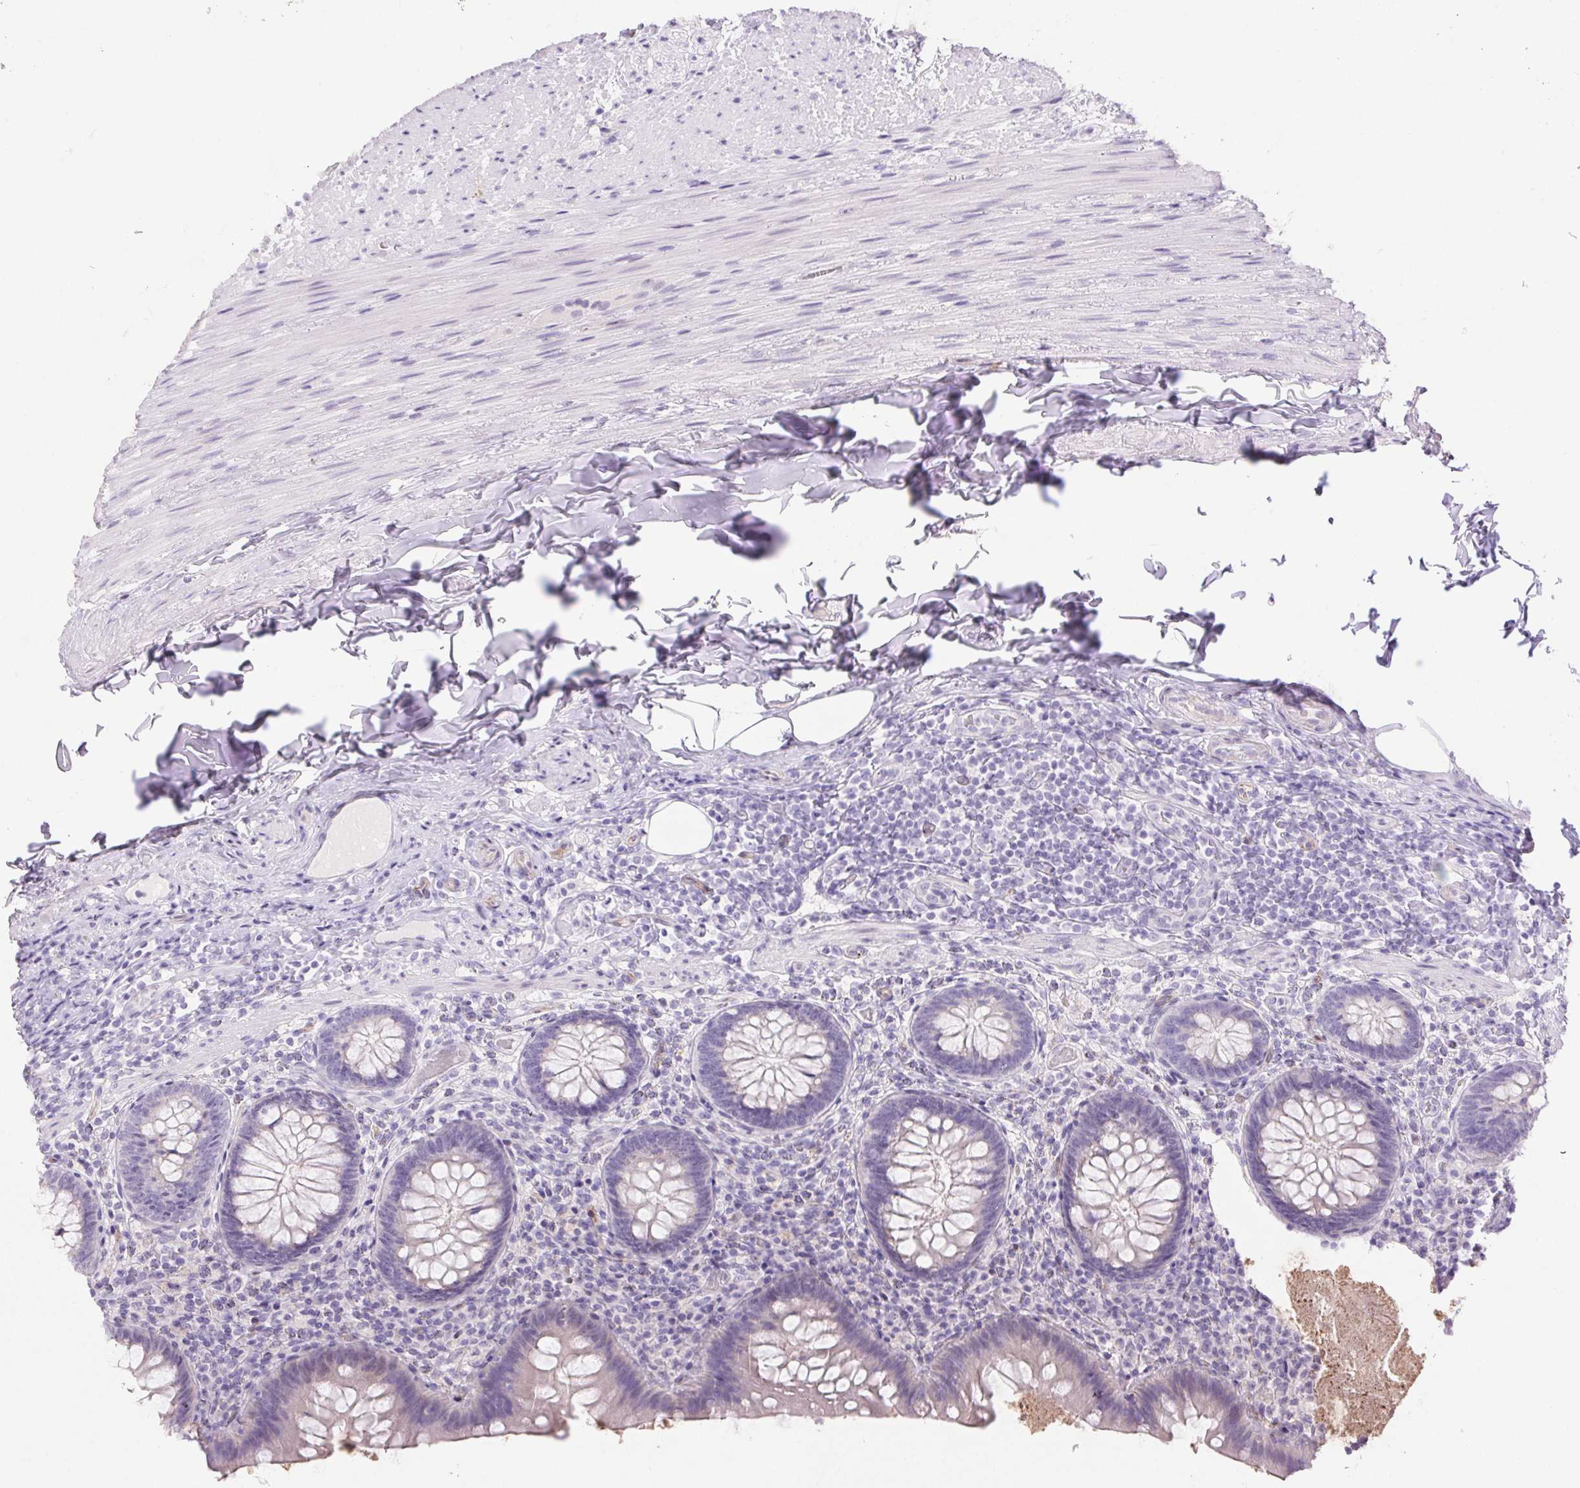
{"staining": {"intensity": "negative", "quantity": "none", "location": "none"}, "tissue": "appendix", "cell_type": "Glandular cells", "image_type": "normal", "snomed": [{"axis": "morphology", "description": "Normal tissue, NOS"}, {"axis": "topography", "description": "Appendix"}], "caption": "Protein analysis of normal appendix exhibits no significant expression in glandular cells. (DAB (3,3'-diaminobenzidine) IHC, high magnification).", "gene": "ERP27", "patient": {"sex": "male", "age": 47}}